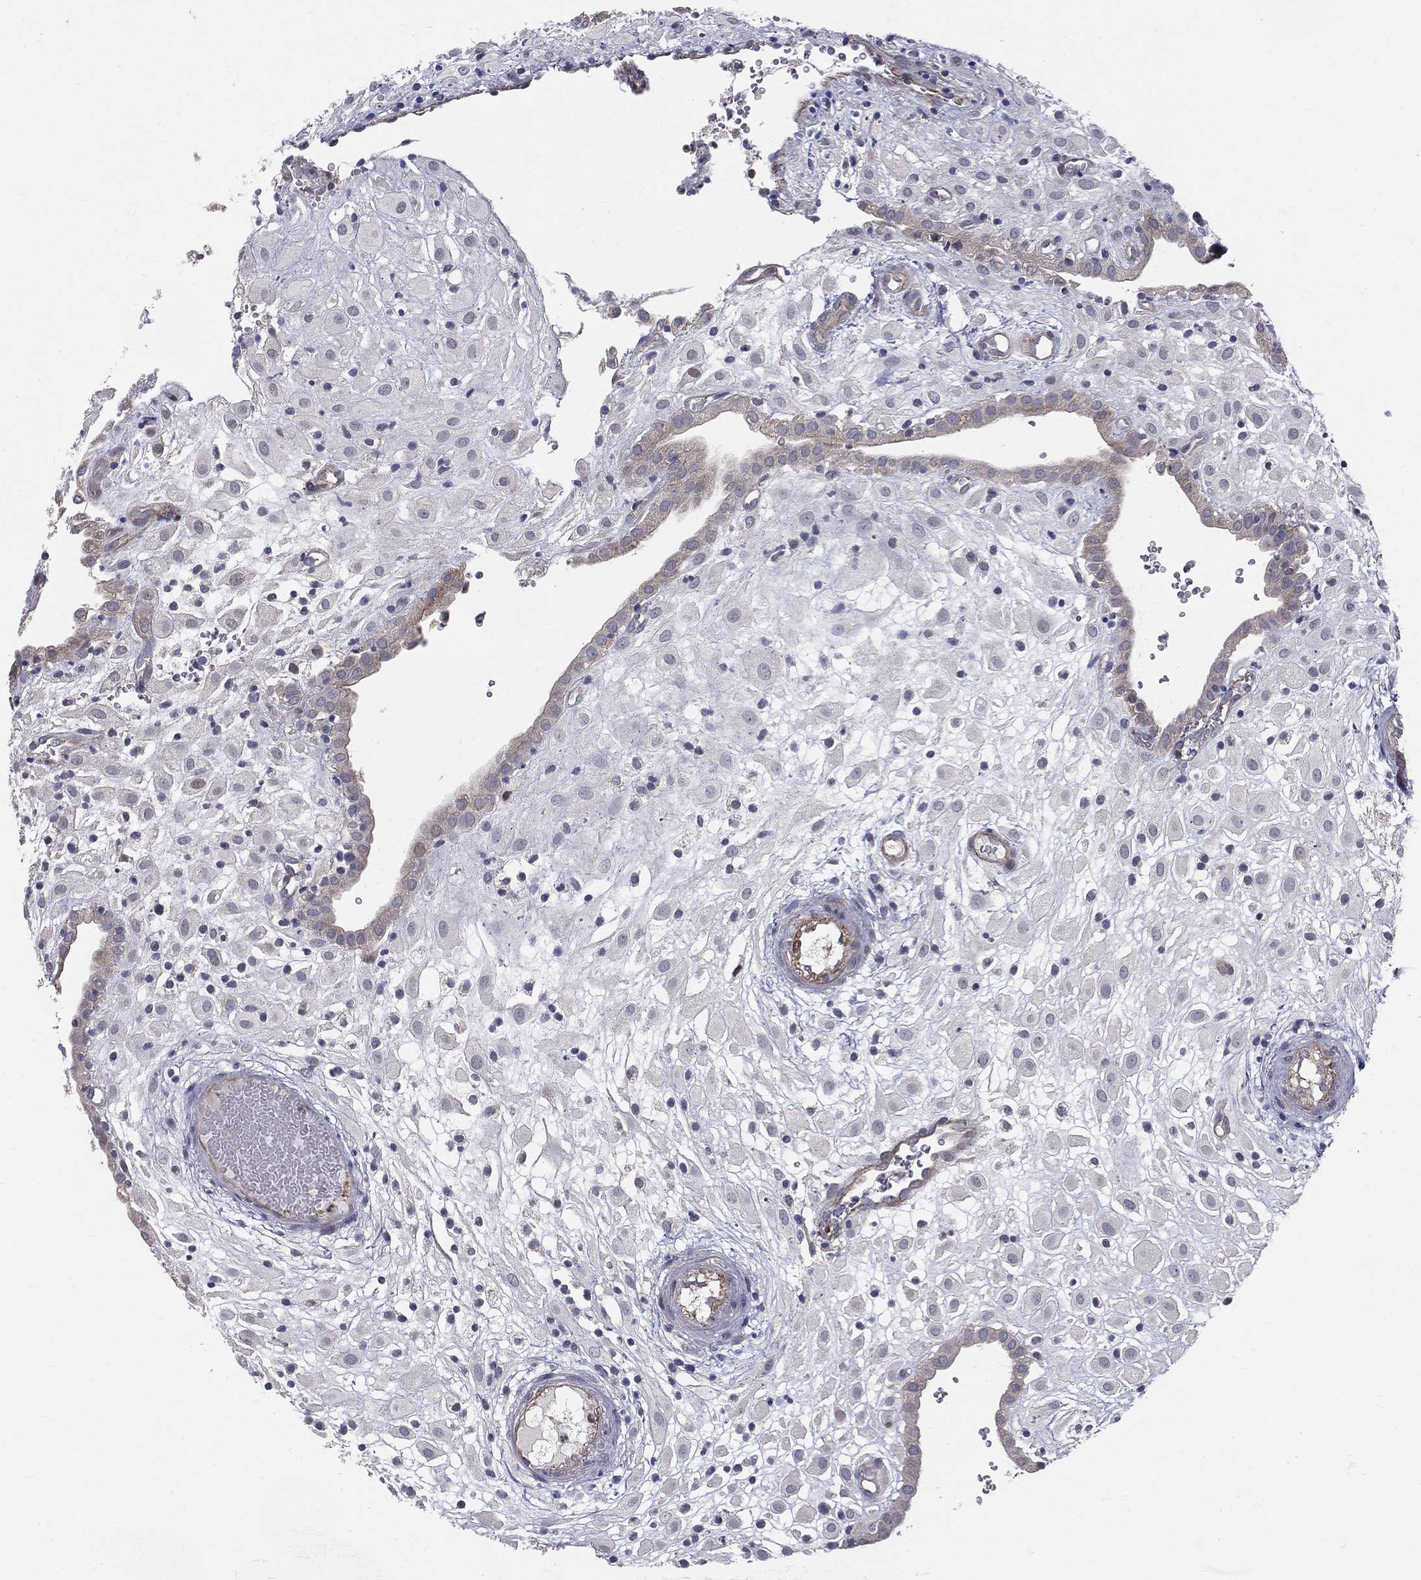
{"staining": {"intensity": "negative", "quantity": "none", "location": "none"}, "tissue": "placenta", "cell_type": "Decidual cells", "image_type": "normal", "snomed": [{"axis": "morphology", "description": "Normal tissue, NOS"}, {"axis": "topography", "description": "Placenta"}], "caption": "Protein analysis of unremarkable placenta reveals no significant positivity in decidual cells. Nuclei are stained in blue.", "gene": "POMZP3", "patient": {"sex": "female", "age": 24}}